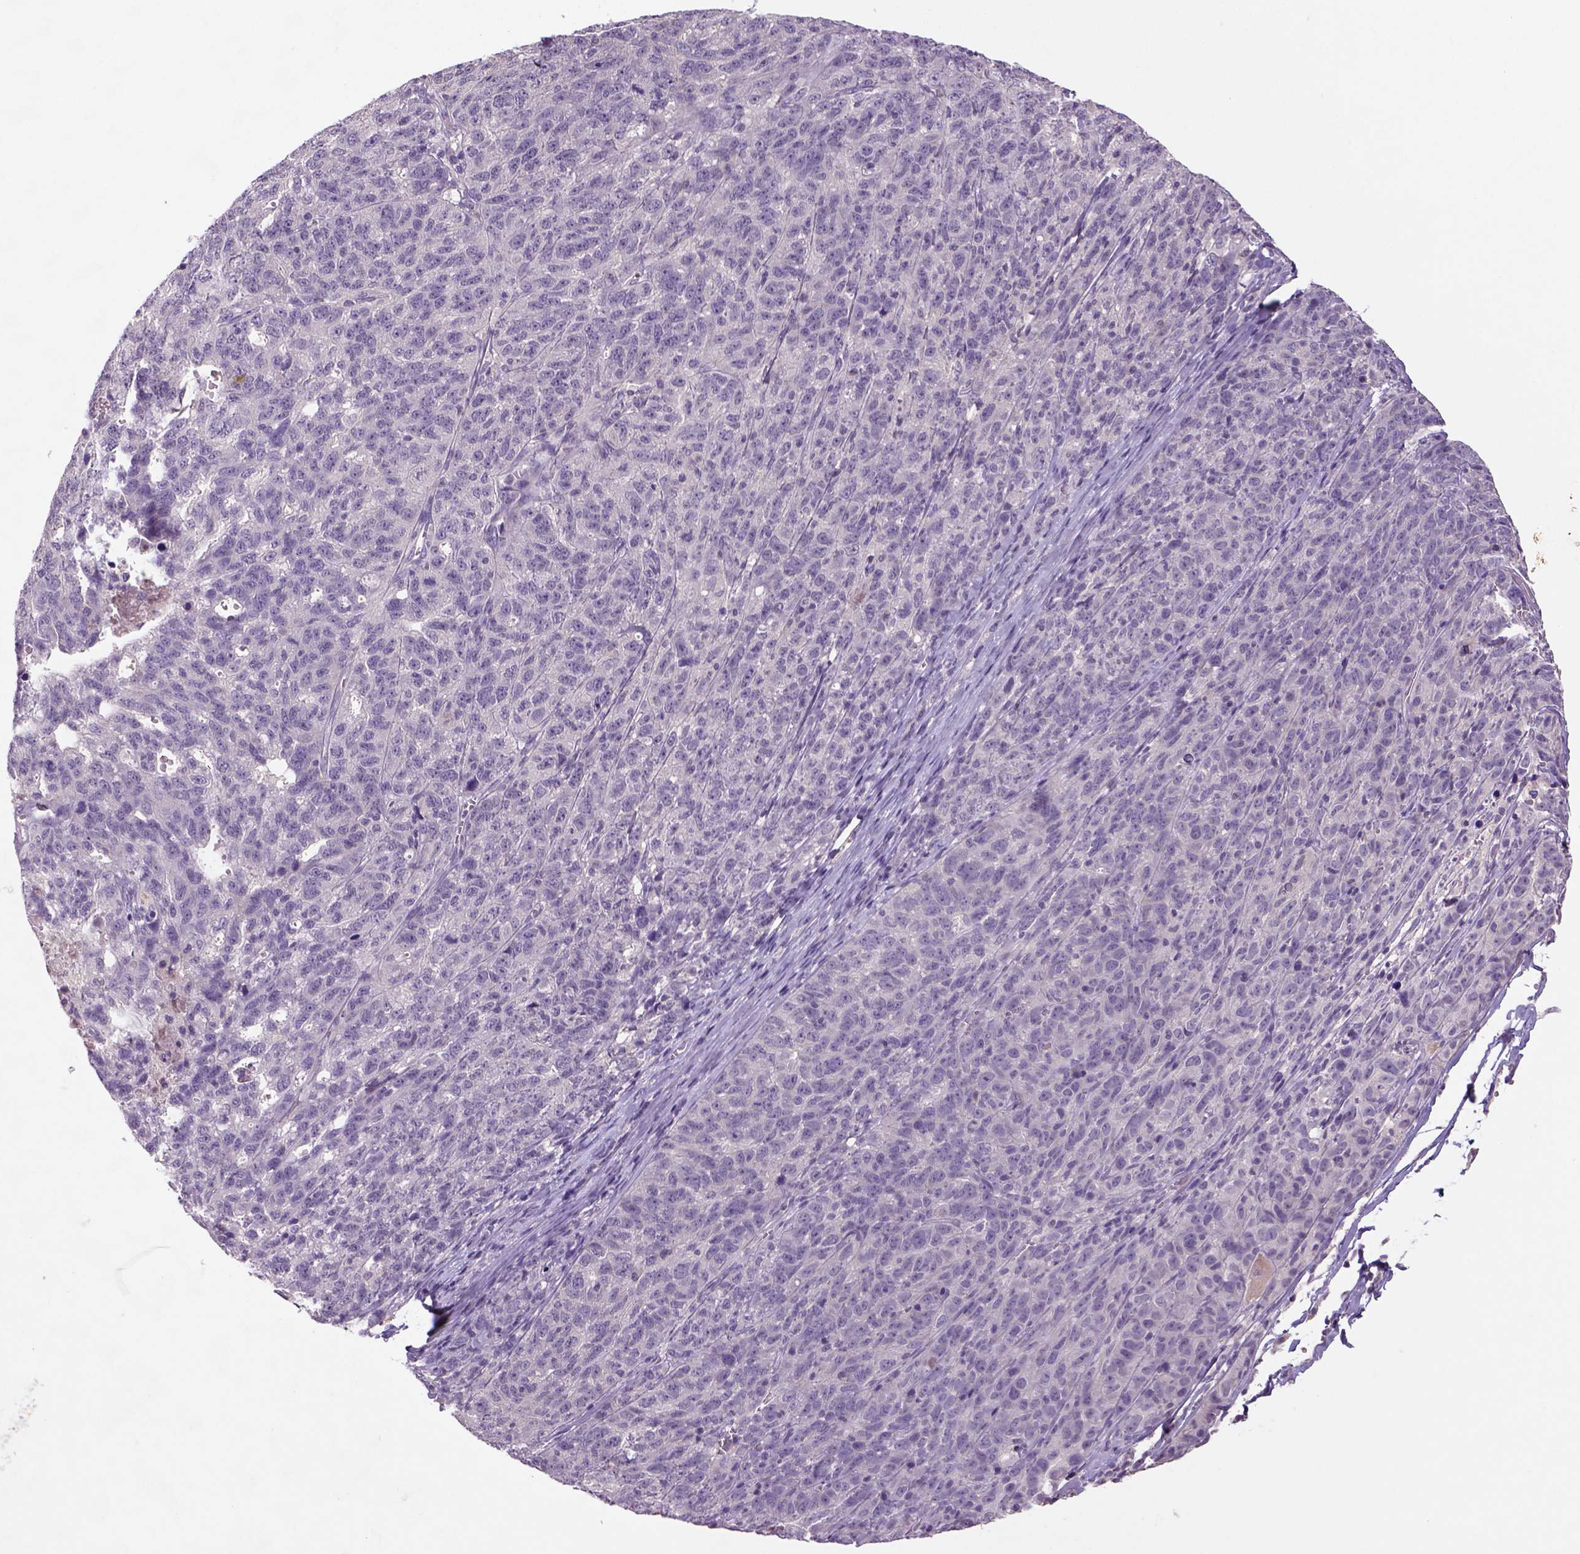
{"staining": {"intensity": "negative", "quantity": "none", "location": "none"}, "tissue": "ovarian cancer", "cell_type": "Tumor cells", "image_type": "cancer", "snomed": [{"axis": "morphology", "description": "Cystadenocarcinoma, serous, NOS"}, {"axis": "topography", "description": "Ovary"}], "caption": "An immunohistochemistry (IHC) photomicrograph of ovarian cancer is shown. There is no staining in tumor cells of ovarian cancer.", "gene": "NLGN2", "patient": {"sex": "female", "age": 71}}